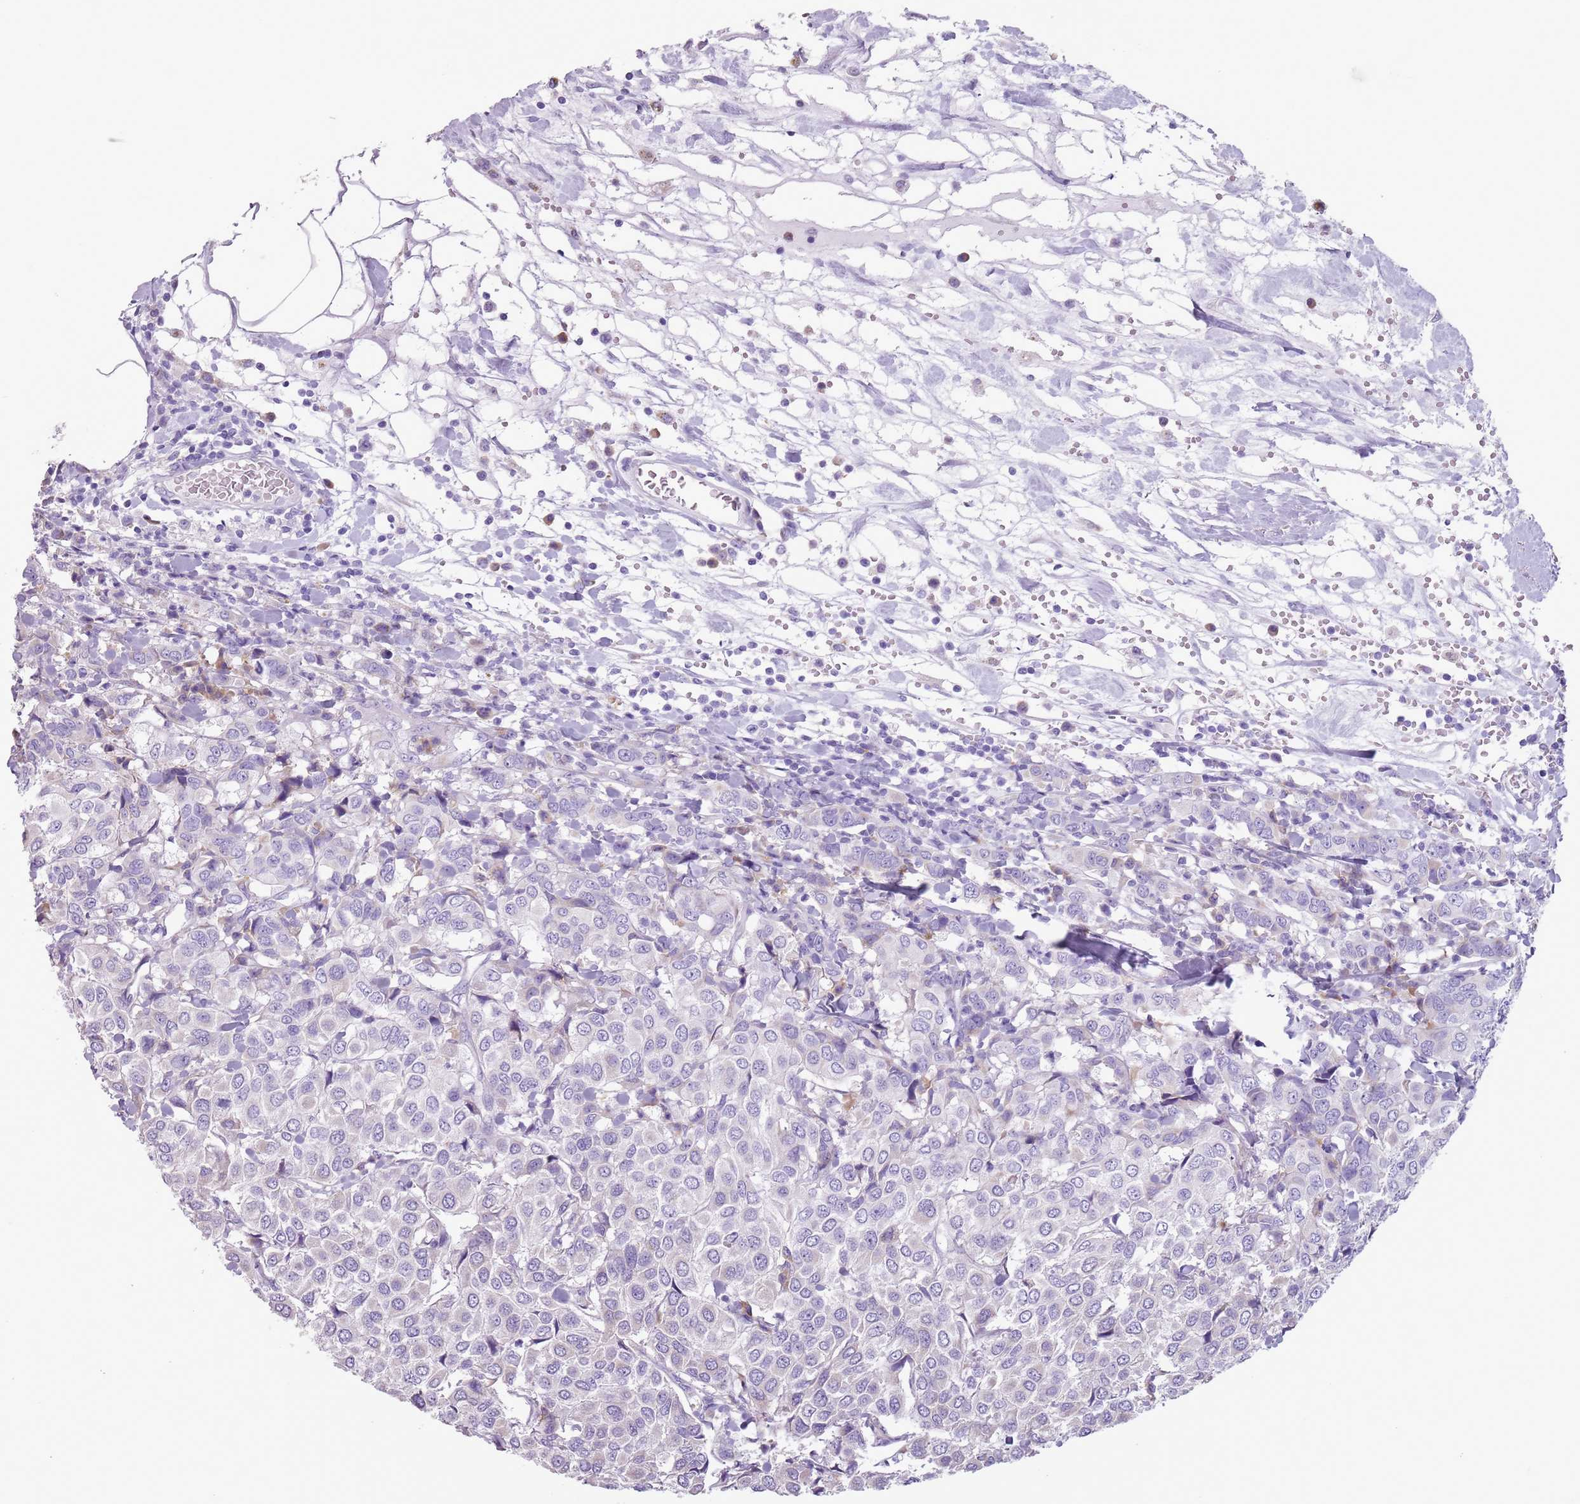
{"staining": {"intensity": "negative", "quantity": "none", "location": "none"}, "tissue": "breast cancer", "cell_type": "Tumor cells", "image_type": "cancer", "snomed": [{"axis": "morphology", "description": "Duct carcinoma"}, {"axis": "topography", "description": "Breast"}], "caption": "IHC histopathology image of intraductal carcinoma (breast) stained for a protein (brown), which shows no staining in tumor cells.", "gene": "HYOU1", "patient": {"sex": "female", "age": 55}}